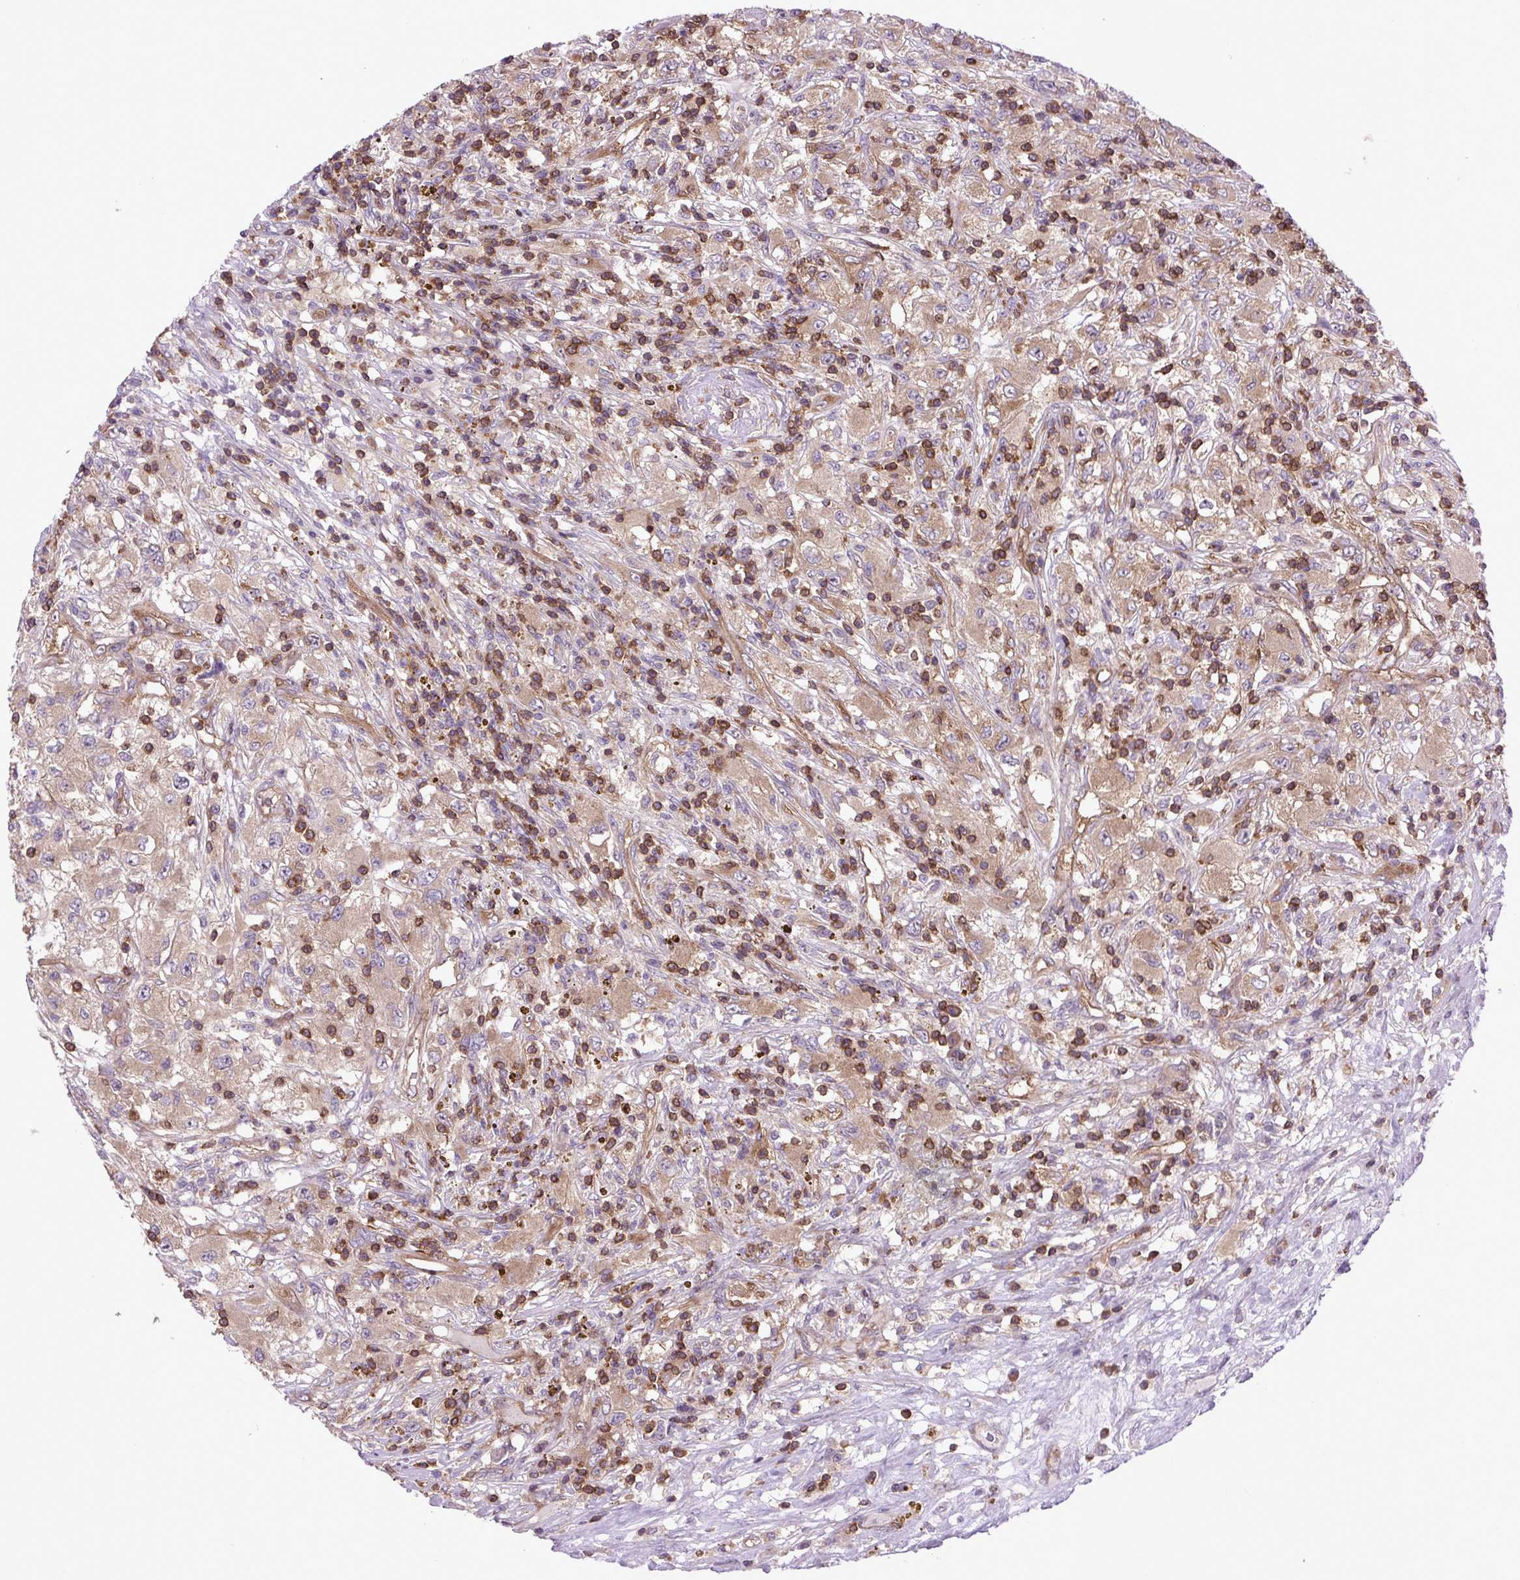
{"staining": {"intensity": "weak", "quantity": ">75%", "location": "cytoplasmic/membranous"}, "tissue": "renal cancer", "cell_type": "Tumor cells", "image_type": "cancer", "snomed": [{"axis": "morphology", "description": "Adenocarcinoma, NOS"}, {"axis": "topography", "description": "Kidney"}], "caption": "Renal cancer stained with immunohistochemistry demonstrates weak cytoplasmic/membranous positivity in approximately >75% of tumor cells.", "gene": "PLCG1", "patient": {"sex": "female", "age": 67}}